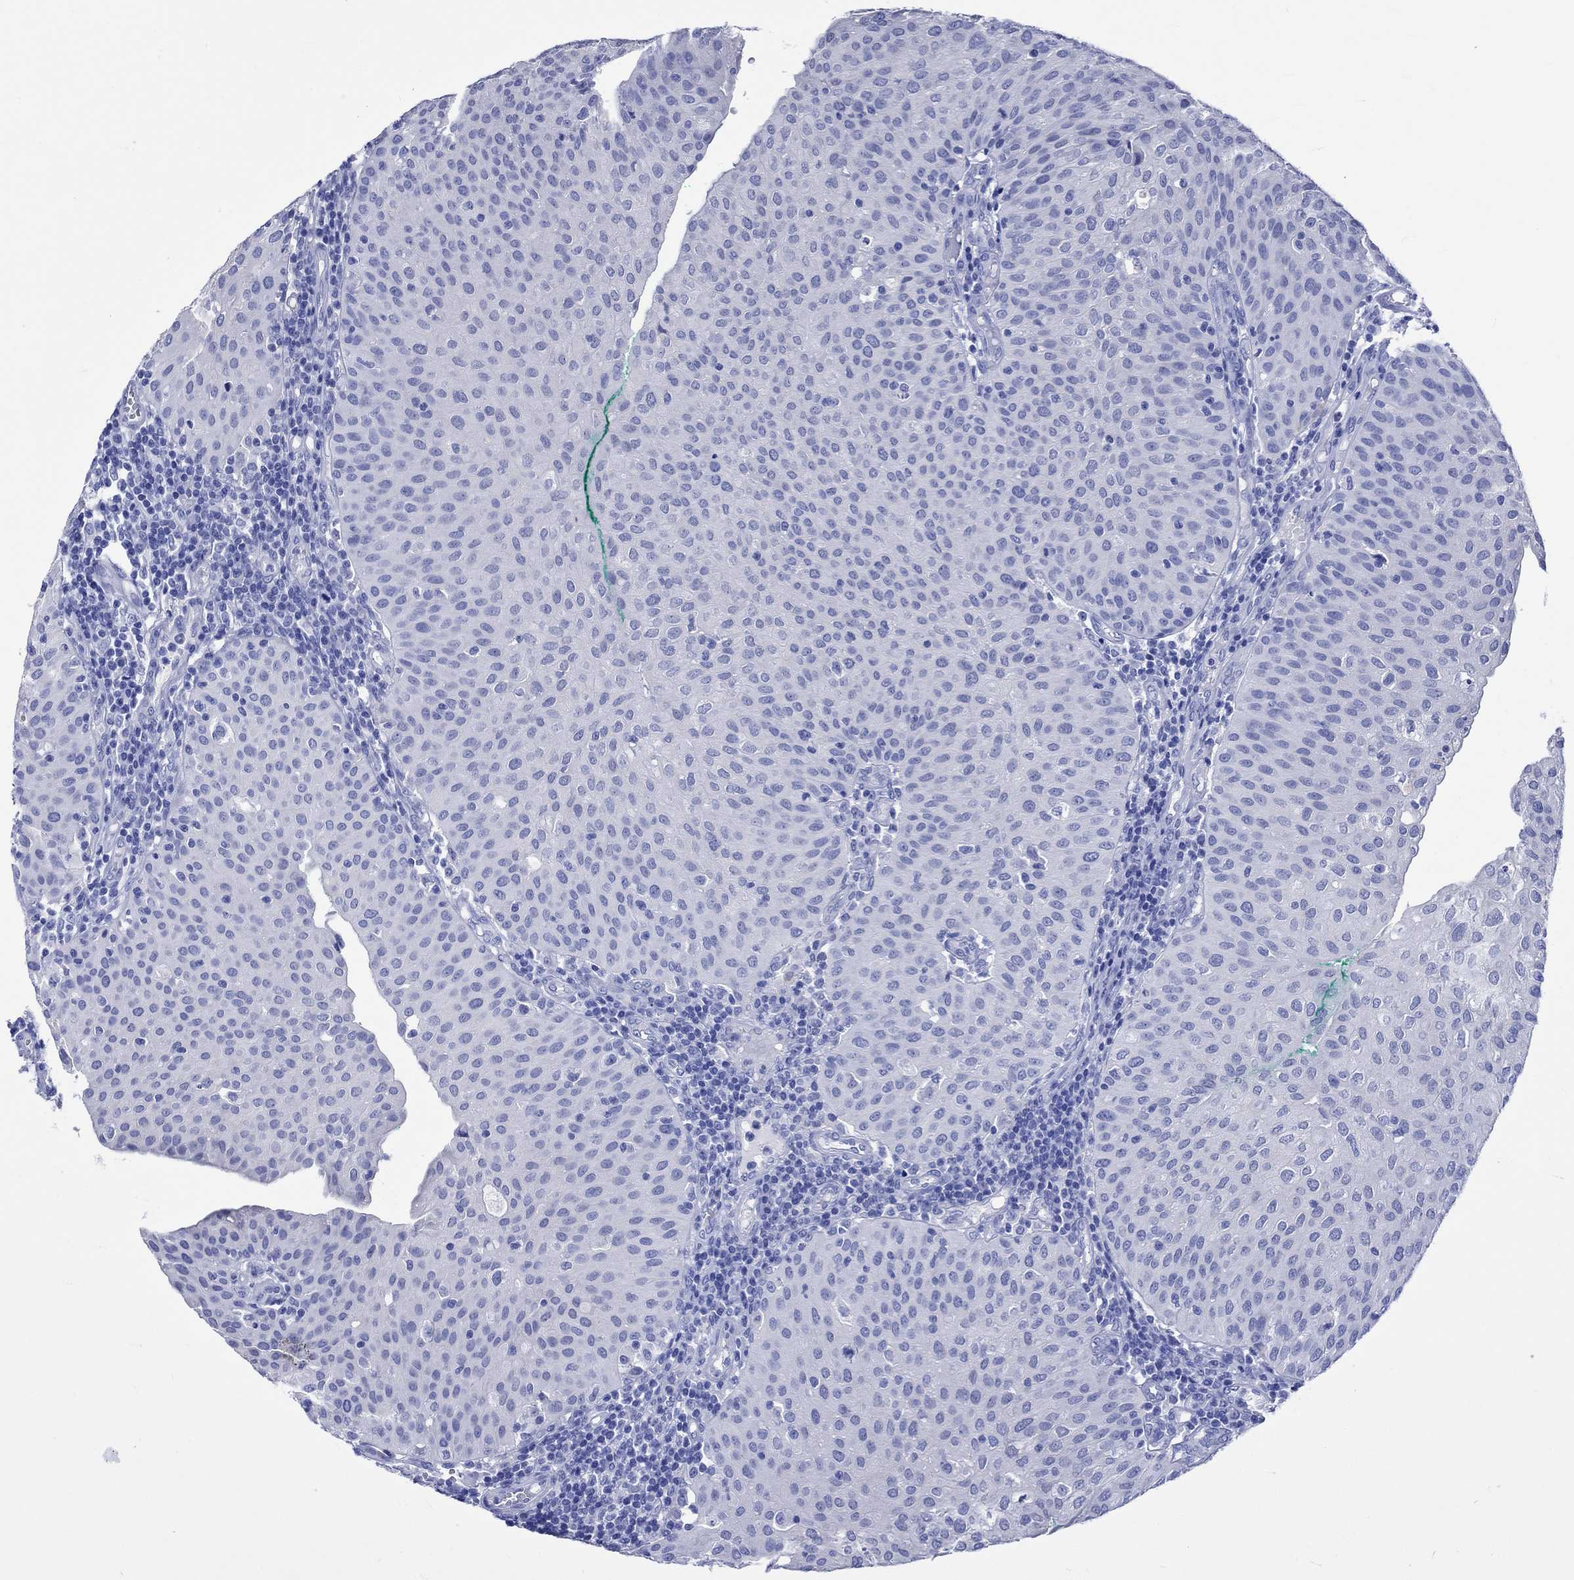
{"staining": {"intensity": "negative", "quantity": "none", "location": "none"}, "tissue": "urothelial cancer", "cell_type": "Tumor cells", "image_type": "cancer", "snomed": [{"axis": "morphology", "description": "Urothelial carcinoma, Low grade"}, {"axis": "topography", "description": "Urinary bladder"}], "caption": "The immunohistochemistry (IHC) micrograph has no significant positivity in tumor cells of urothelial cancer tissue.", "gene": "KLHL33", "patient": {"sex": "male", "age": 54}}